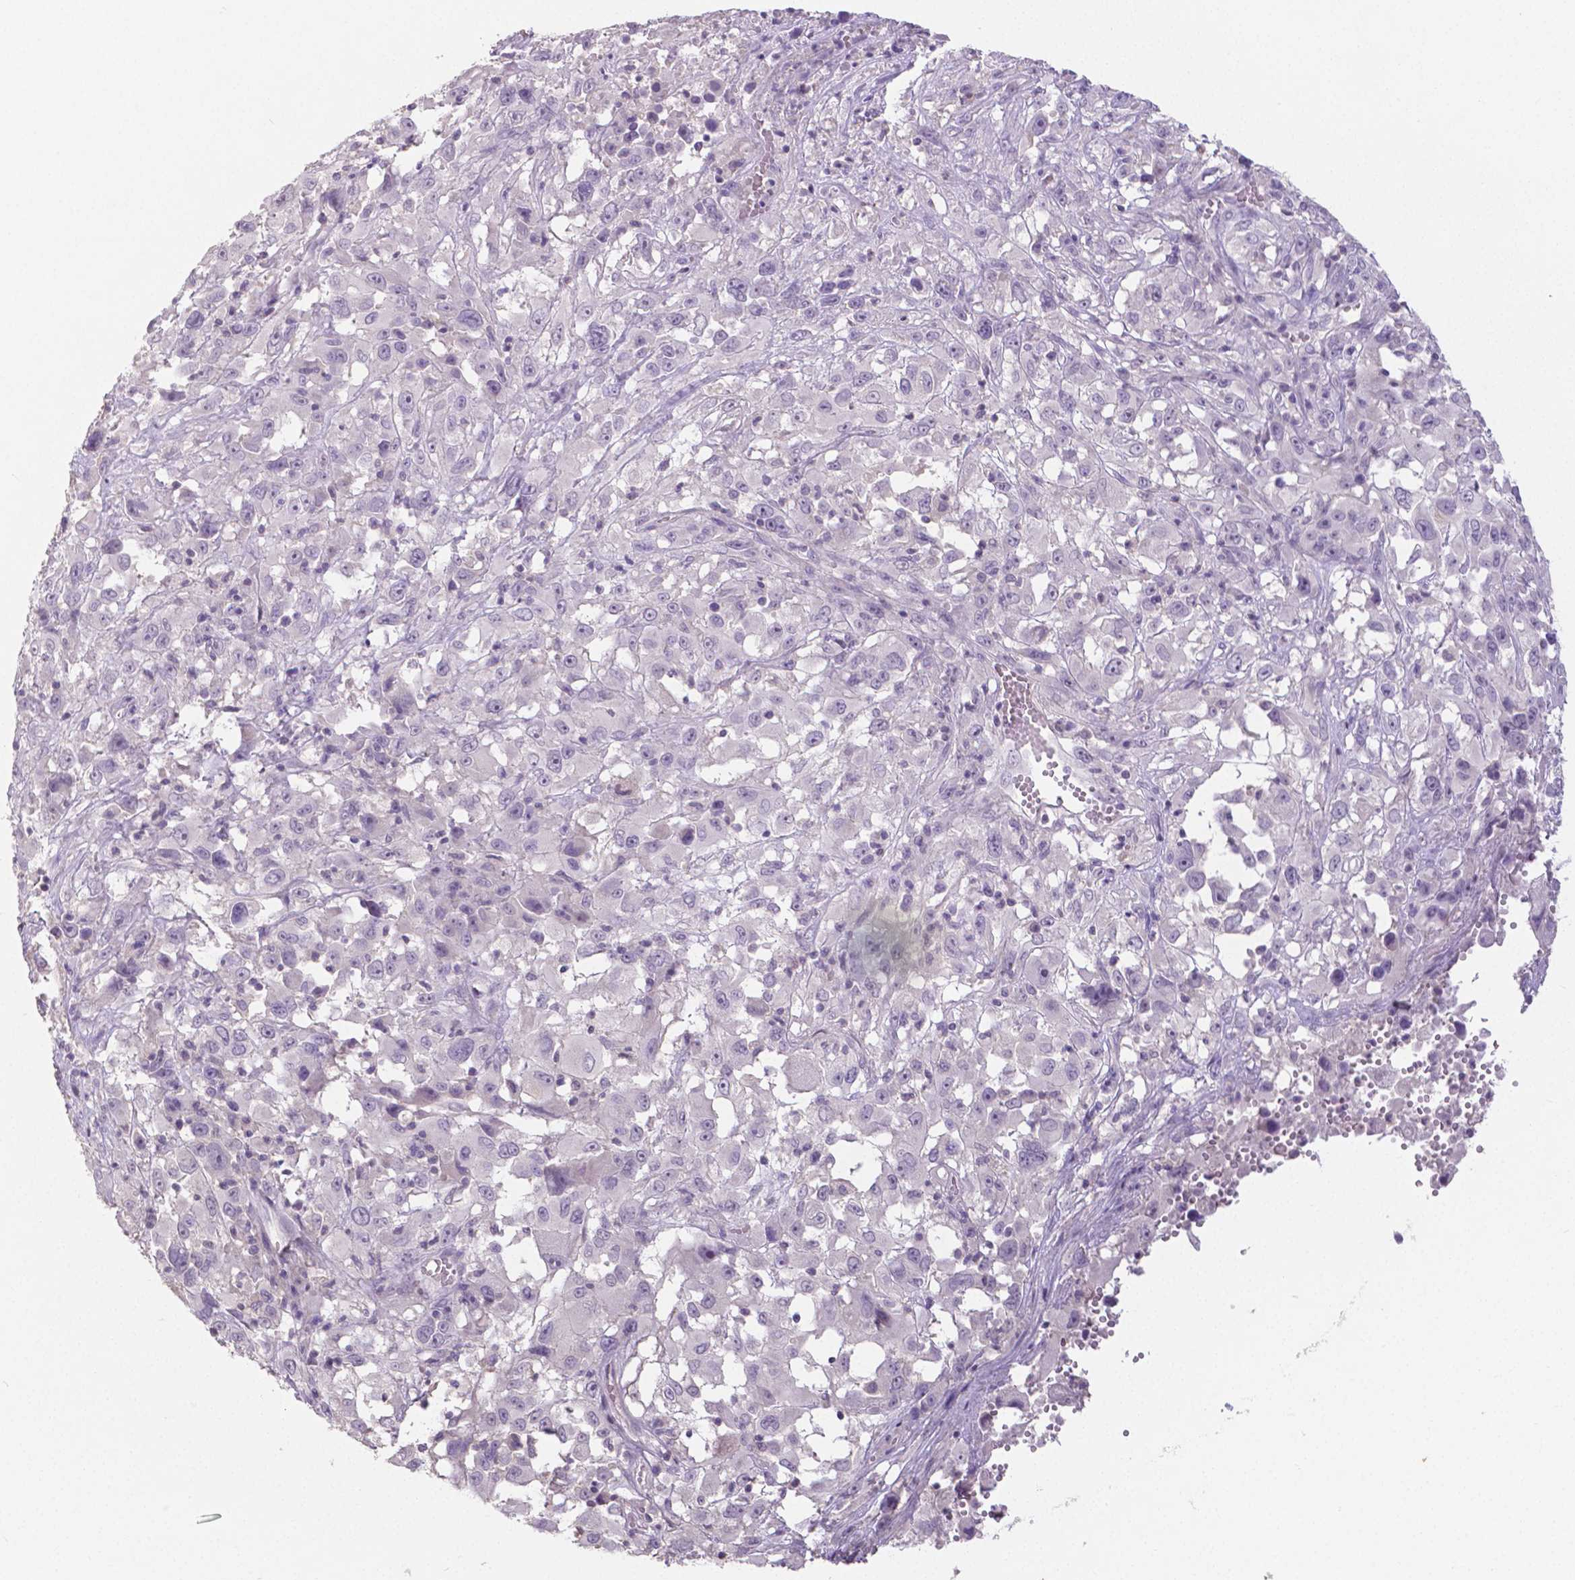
{"staining": {"intensity": "negative", "quantity": "none", "location": "none"}, "tissue": "melanoma", "cell_type": "Tumor cells", "image_type": "cancer", "snomed": [{"axis": "morphology", "description": "Malignant melanoma, Metastatic site"}, {"axis": "topography", "description": "Soft tissue"}], "caption": "Immunohistochemical staining of human melanoma displays no significant expression in tumor cells.", "gene": "CRMP1", "patient": {"sex": "male", "age": 50}}